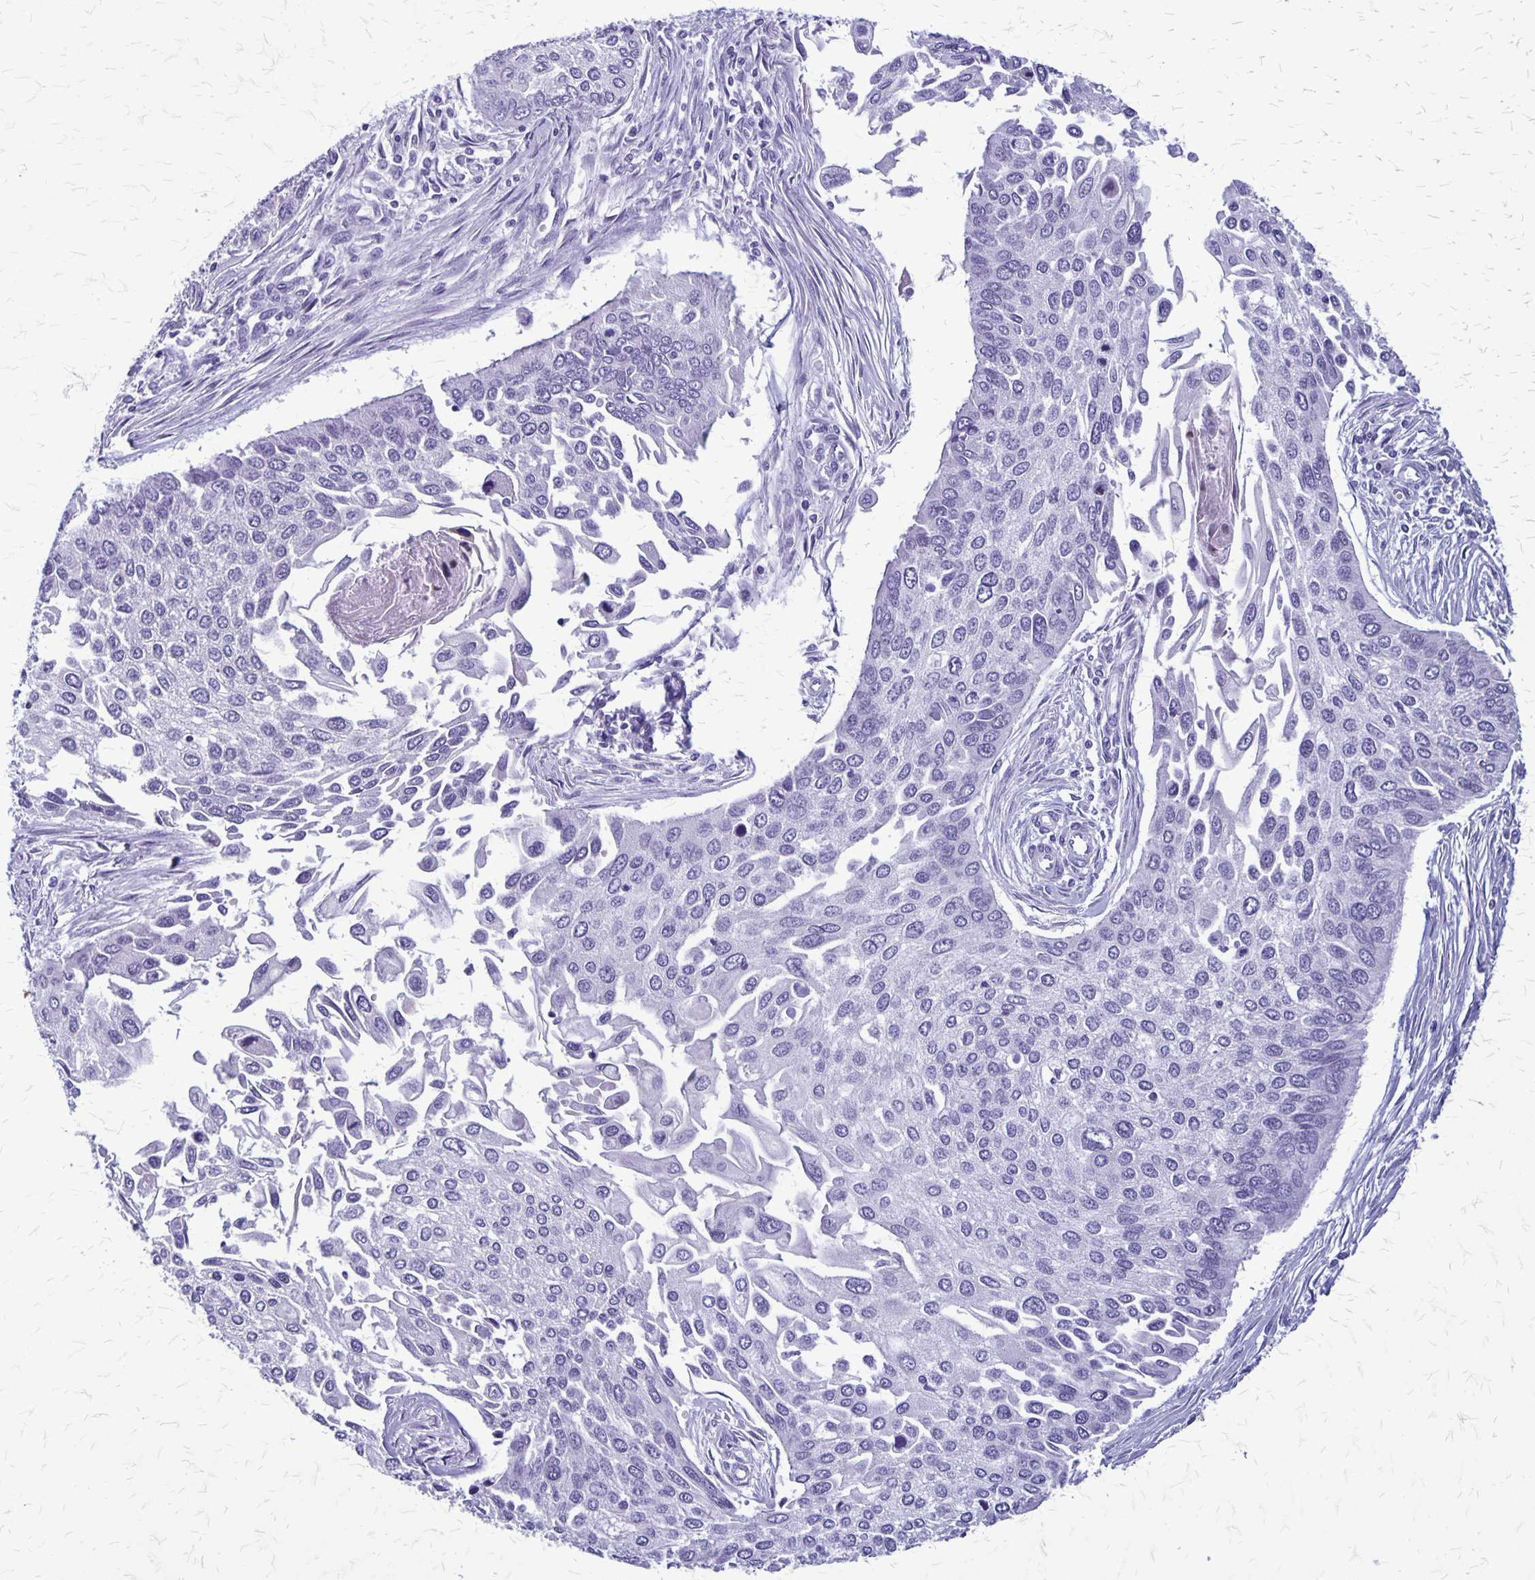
{"staining": {"intensity": "negative", "quantity": "none", "location": "none"}, "tissue": "lung cancer", "cell_type": "Tumor cells", "image_type": "cancer", "snomed": [{"axis": "morphology", "description": "Squamous cell carcinoma, NOS"}, {"axis": "morphology", "description": "Squamous cell carcinoma, metastatic, NOS"}, {"axis": "topography", "description": "Lung"}], "caption": "The immunohistochemistry (IHC) histopathology image has no significant positivity in tumor cells of squamous cell carcinoma (lung) tissue.", "gene": "PLXNB3", "patient": {"sex": "male", "age": 63}}